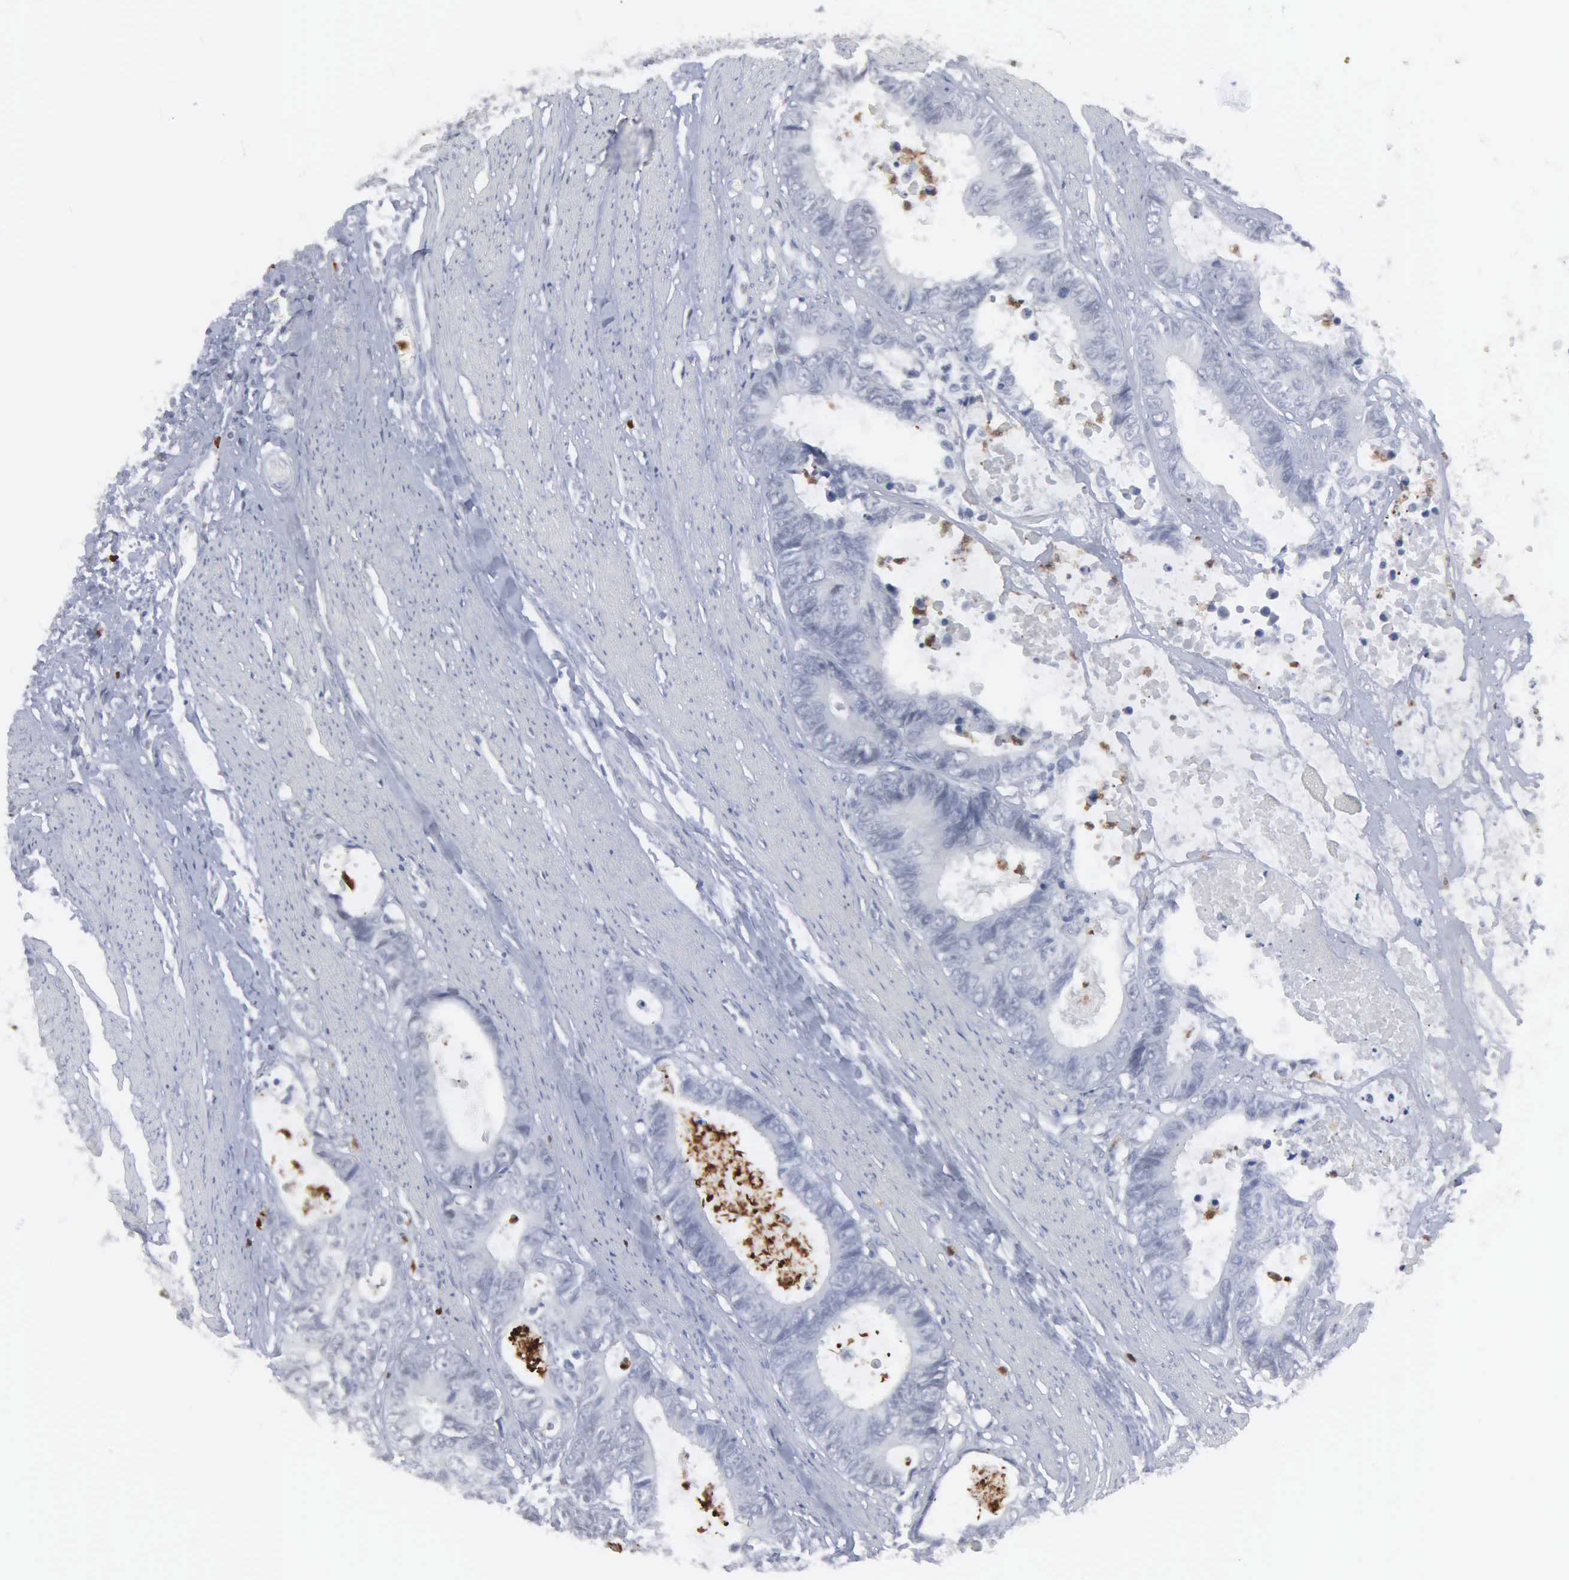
{"staining": {"intensity": "negative", "quantity": "none", "location": "none"}, "tissue": "colorectal cancer", "cell_type": "Tumor cells", "image_type": "cancer", "snomed": [{"axis": "morphology", "description": "Adenocarcinoma, NOS"}, {"axis": "topography", "description": "Rectum"}], "caption": "Tumor cells show no significant protein staining in colorectal cancer.", "gene": "SPIN3", "patient": {"sex": "female", "age": 98}}